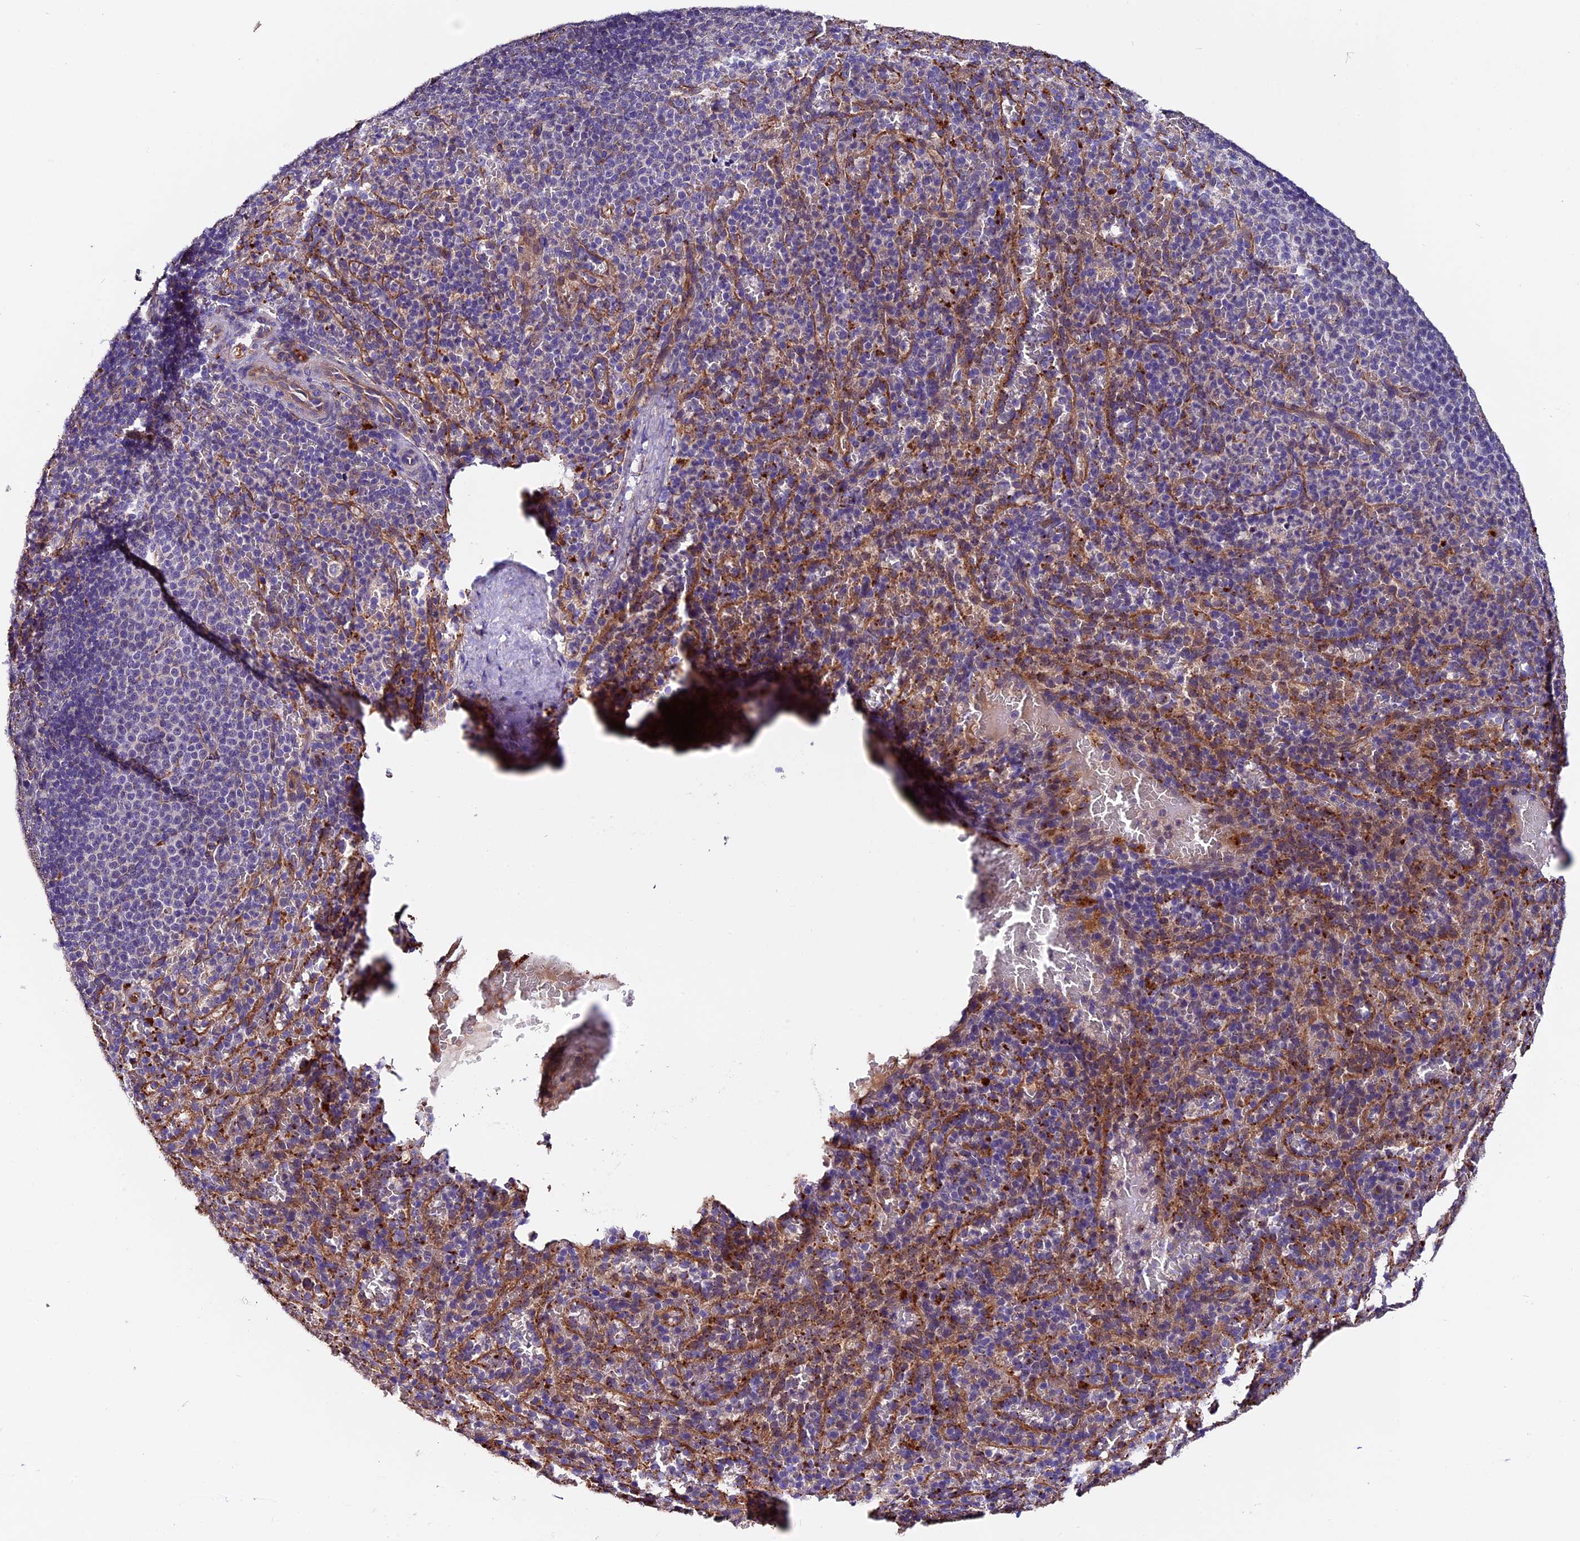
{"staining": {"intensity": "negative", "quantity": "none", "location": "none"}, "tissue": "spleen", "cell_type": "Cells in red pulp", "image_type": "normal", "snomed": [{"axis": "morphology", "description": "Normal tissue, NOS"}, {"axis": "topography", "description": "Spleen"}], "caption": "A photomicrograph of human spleen is negative for staining in cells in red pulp. (Brightfield microscopy of DAB (3,3'-diaminobenzidine) immunohistochemistry at high magnification).", "gene": "CLN5", "patient": {"sex": "female", "age": 21}}